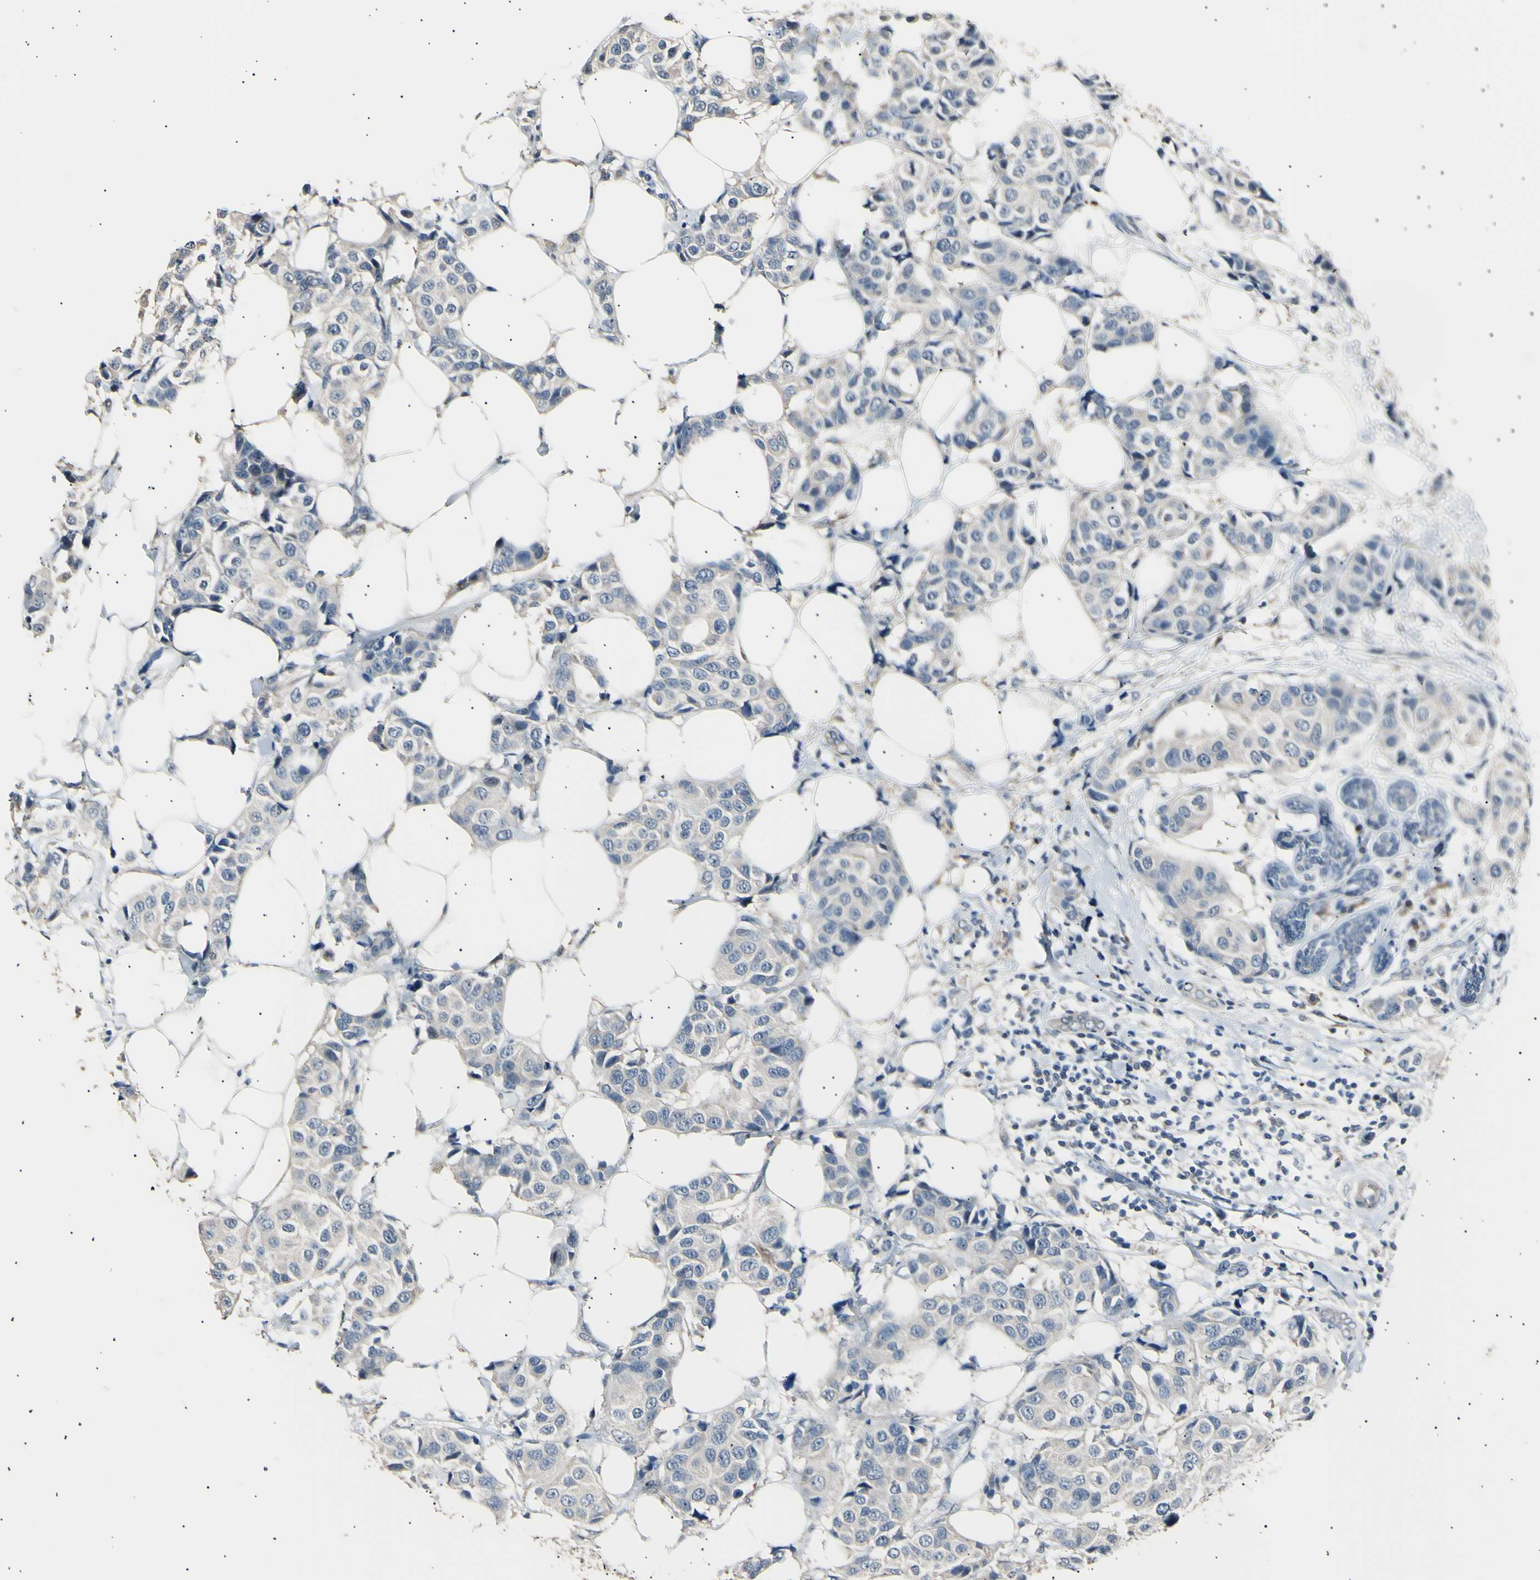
{"staining": {"intensity": "negative", "quantity": "none", "location": "none"}, "tissue": "breast cancer", "cell_type": "Tumor cells", "image_type": "cancer", "snomed": [{"axis": "morphology", "description": "Normal tissue, NOS"}, {"axis": "morphology", "description": "Duct carcinoma"}, {"axis": "topography", "description": "Breast"}], "caption": "Tumor cells show no significant protein positivity in breast cancer.", "gene": "LDLR", "patient": {"sex": "female", "age": 39}}